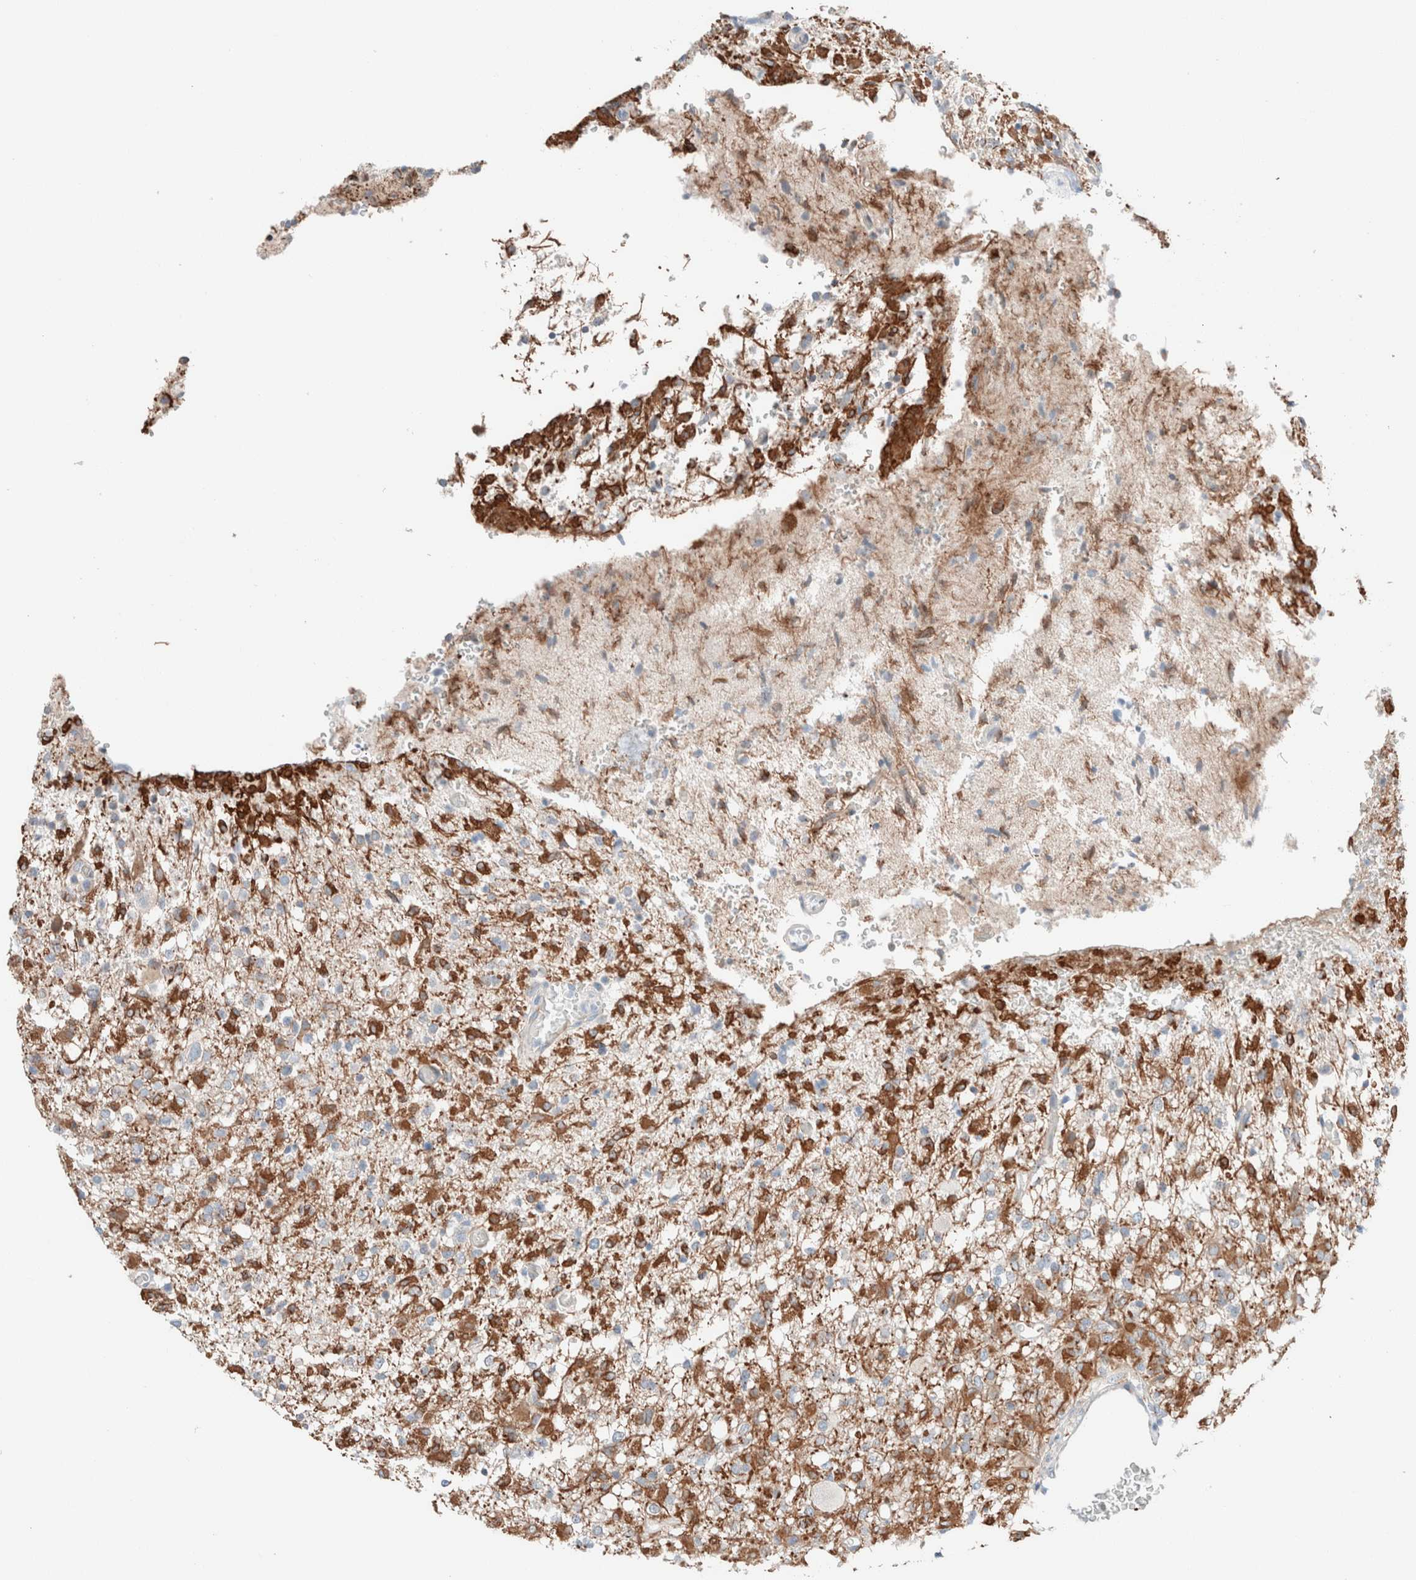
{"staining": {"intensity": "moderate", "quantity": "25%-75%", "location": "cytoplasmic/membranous"}, "tissue": "glioma", "cell_type": "Tumor cells", "image_type": "cancer", "snomed": [{"axis": "morphology", "description": "Glioma, malignant, High grade"}, {"axis": "topography", "description": "Brain"}], "caption": "A medium amount of moderate cytoplasmic/membranous expression is present in about 25%-75% of tumor cells in malignant high-grade glioma tissue.", "gene": "CASC3", "patient": {"sex": "female", "age": 57}}